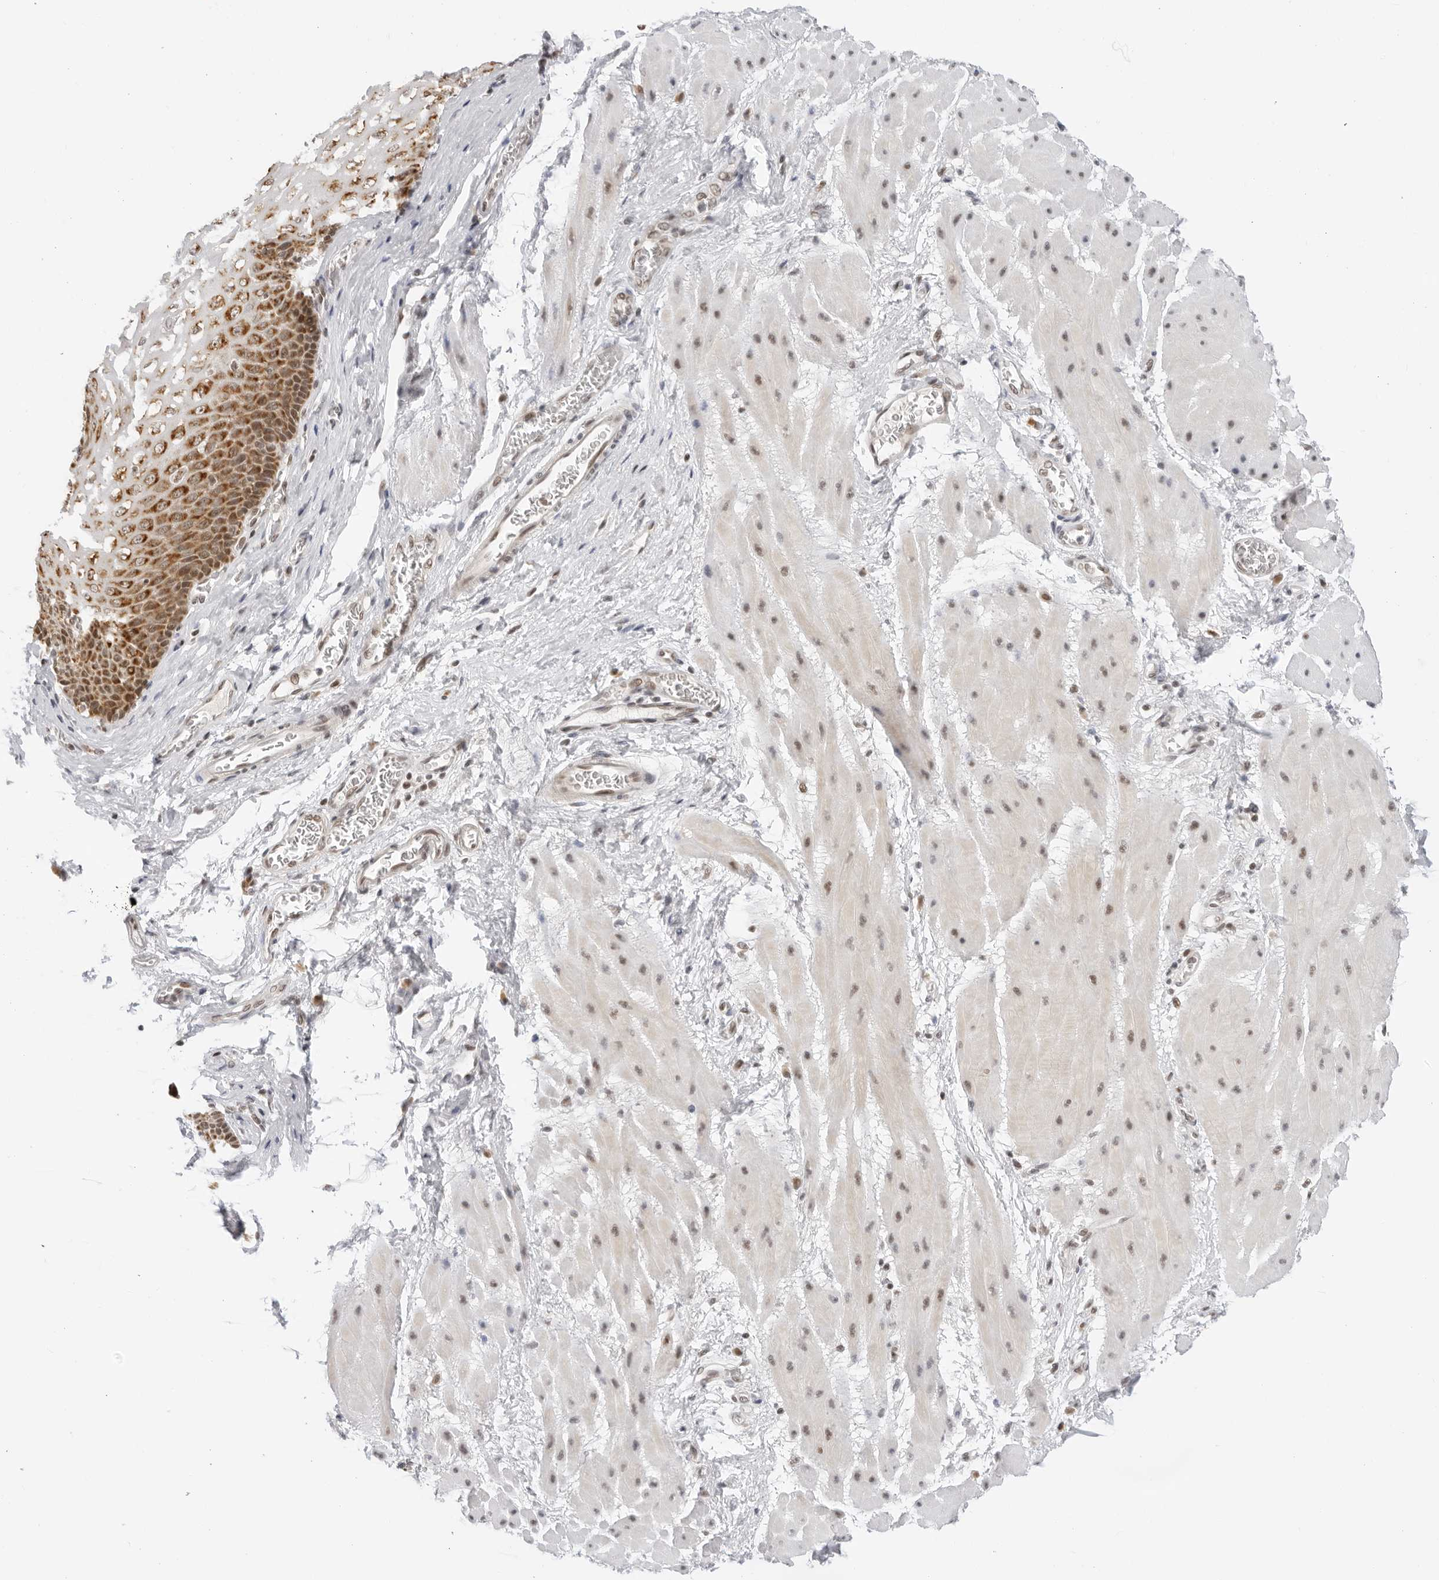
{"staining": {"intensity": "moderate", "quantity": ">75%", "location": "cytoplasmic/membranous"}, "tissue": "esophagus", "cell_type": "Squamous epithelial cells", "image_type": "normal", "snomed": [{"axis": "morphology", "description": "Normal tissue, NOS"}, {"axis": "topography", "description": "Esophagus"}], "caption": "Protein staining by immunohistochemistry exhibits moderate cytoplasmic/membranous staining in approximately >75% of squamous epithelial cells in normal esophagus. (IHC, brightfield microscopy, high magnification).", "gene": "MSH6", "patient": {"sex": "male", "age": 48}}